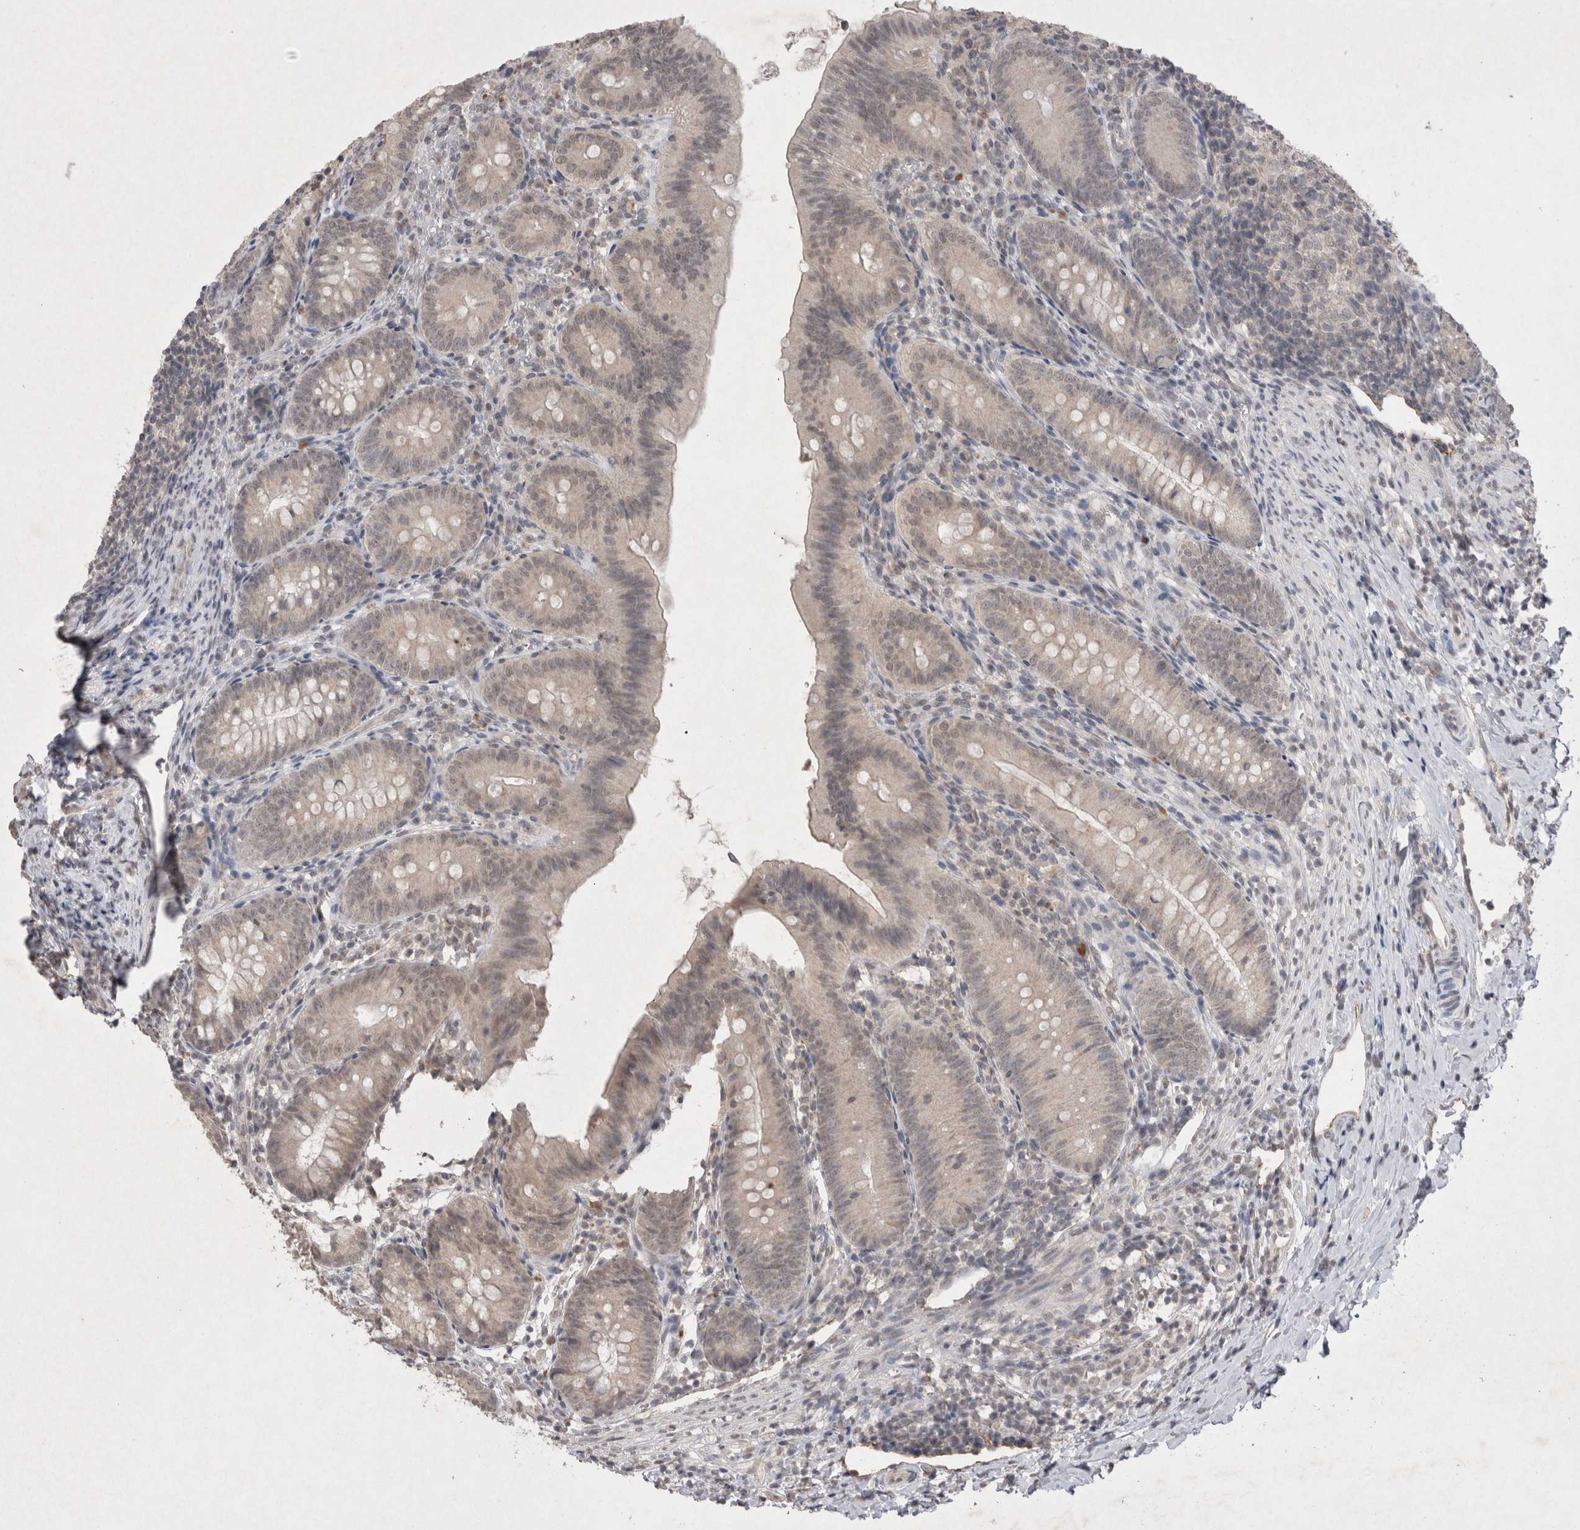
{"staining": {"intensity": "negative", "quantity": "none", "location": "none"}, "tissue": "appendix", "cell_type": "Glandular cells", "image_type": "normal", "snomed": [{"axis": "morphology", "description": "Normal tissue, NOS"}, {"axis": "topography", "description": "Appendix"}], "caption": "Immunohistochemistry (IHC) image of benign human appendix stained for a protein (brown), which reveals no positivity in glandular cells.", "gene": "LYVE1", "patient": {"sex": "male", "age": 1}}